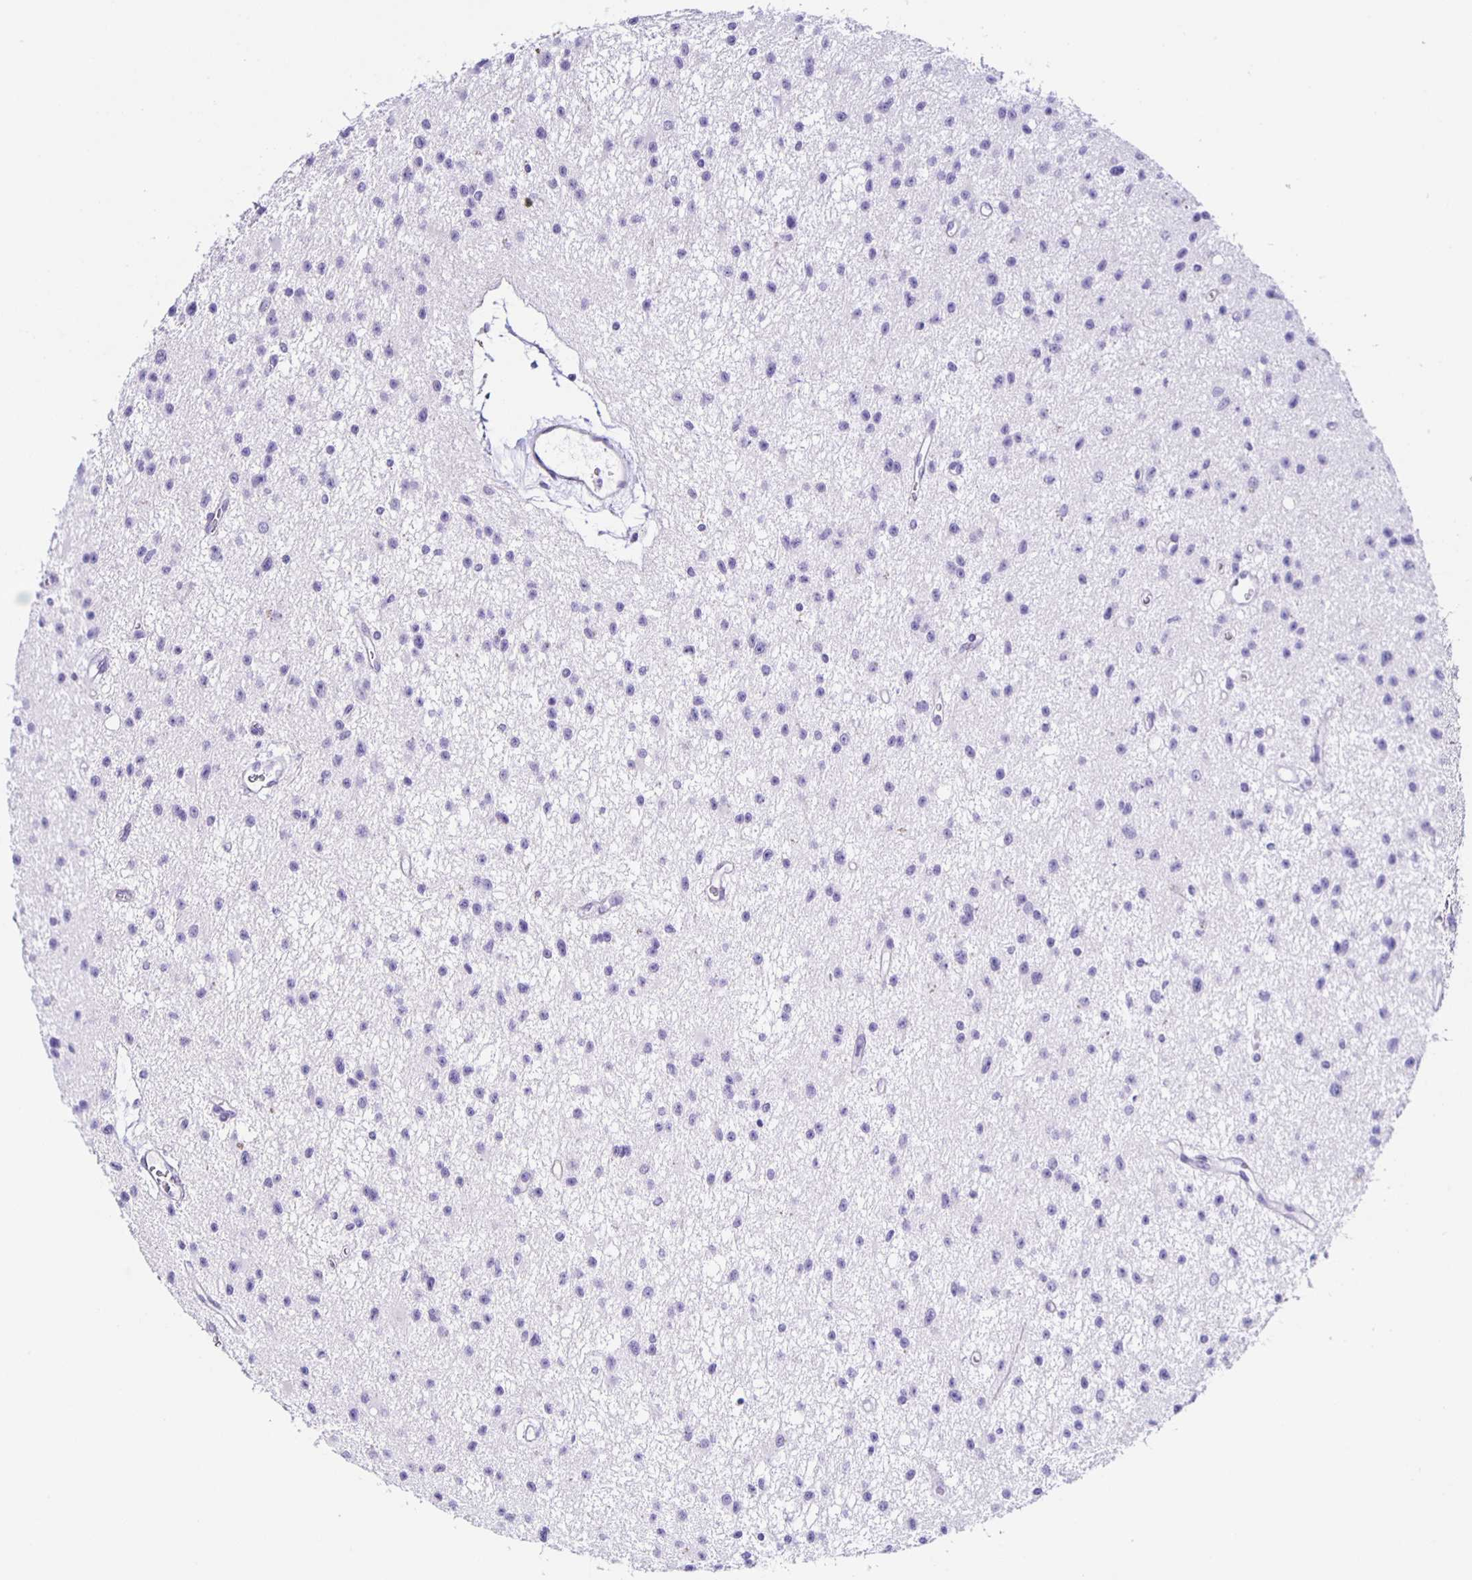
{"staining": {"intensity": "negative", "quantity": "none", "location": "none"}, "tissue": "glioma", "cell_type": "Tumor cells", "image_type": "cancer", "snomed": [{"axis": "morphology", "description": "Glioma, malignant, Low grade"}, {"axis": "topography", "description": "Brain"}], "caption": "The immunohistochemistry (IHC) histopathology image has no significant expression in tumor cells of malignant glioma (low-grade) tissue.", "gene": "AQP6", "patient": {"sex": "male", "age": 43}}